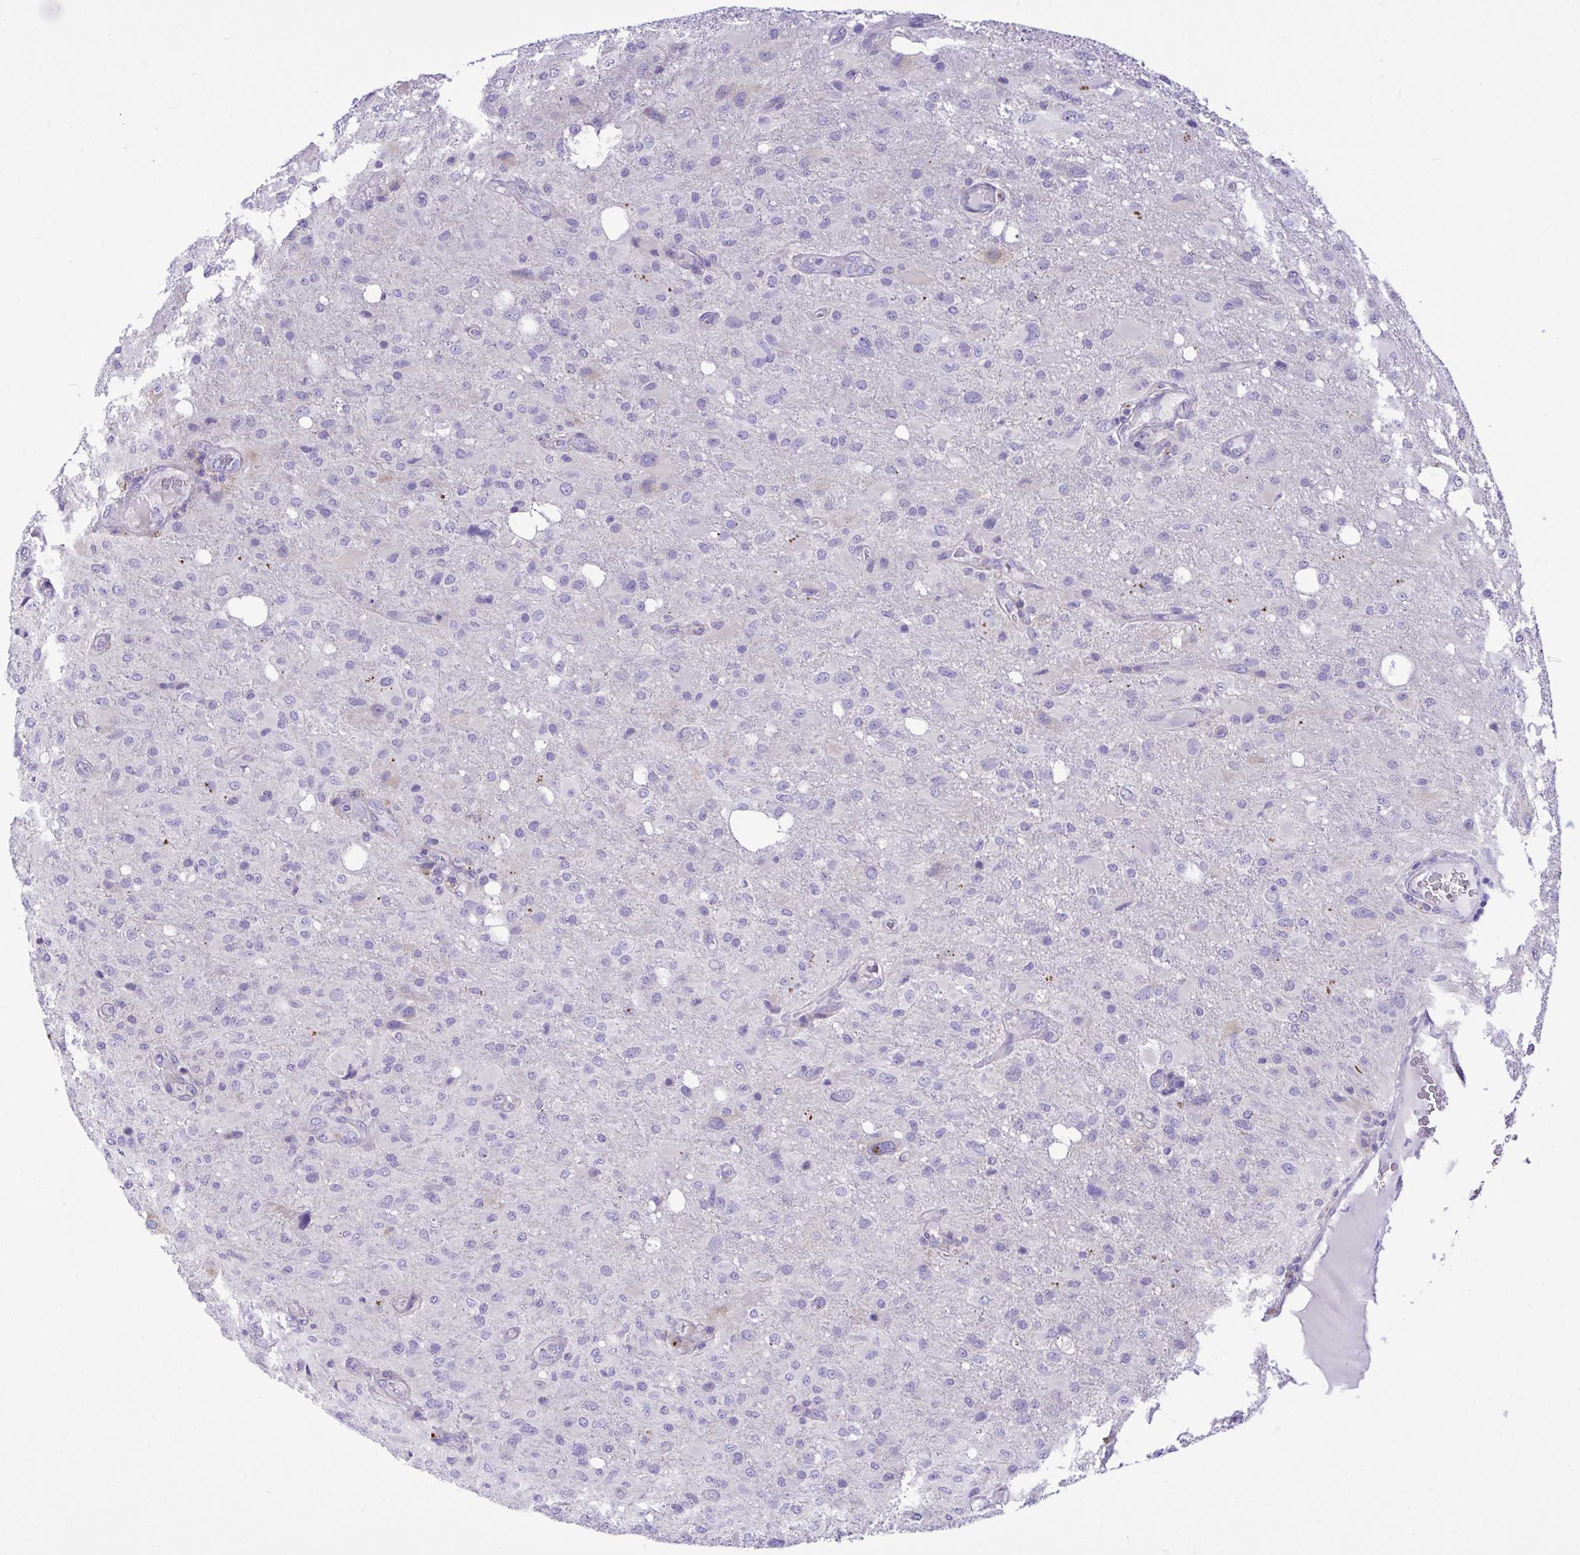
{"staining": {"intensity": "negative", "quantity": "none", "location": "none"}, "tissue": "glioma", "cell_type": "Tumor cells", "image_type": "cancer", "snomed": [{"axis": "morphology", "description": "Glioma, malignant, High grade"}, {"axis": "topography", "description": "Brain"}], "caption": "Glioma was stained to show a protein in brown. There is no significant staining in tumor cells.", "gene": "WDR97", "patient": {"sex": "male", "age": 53}}